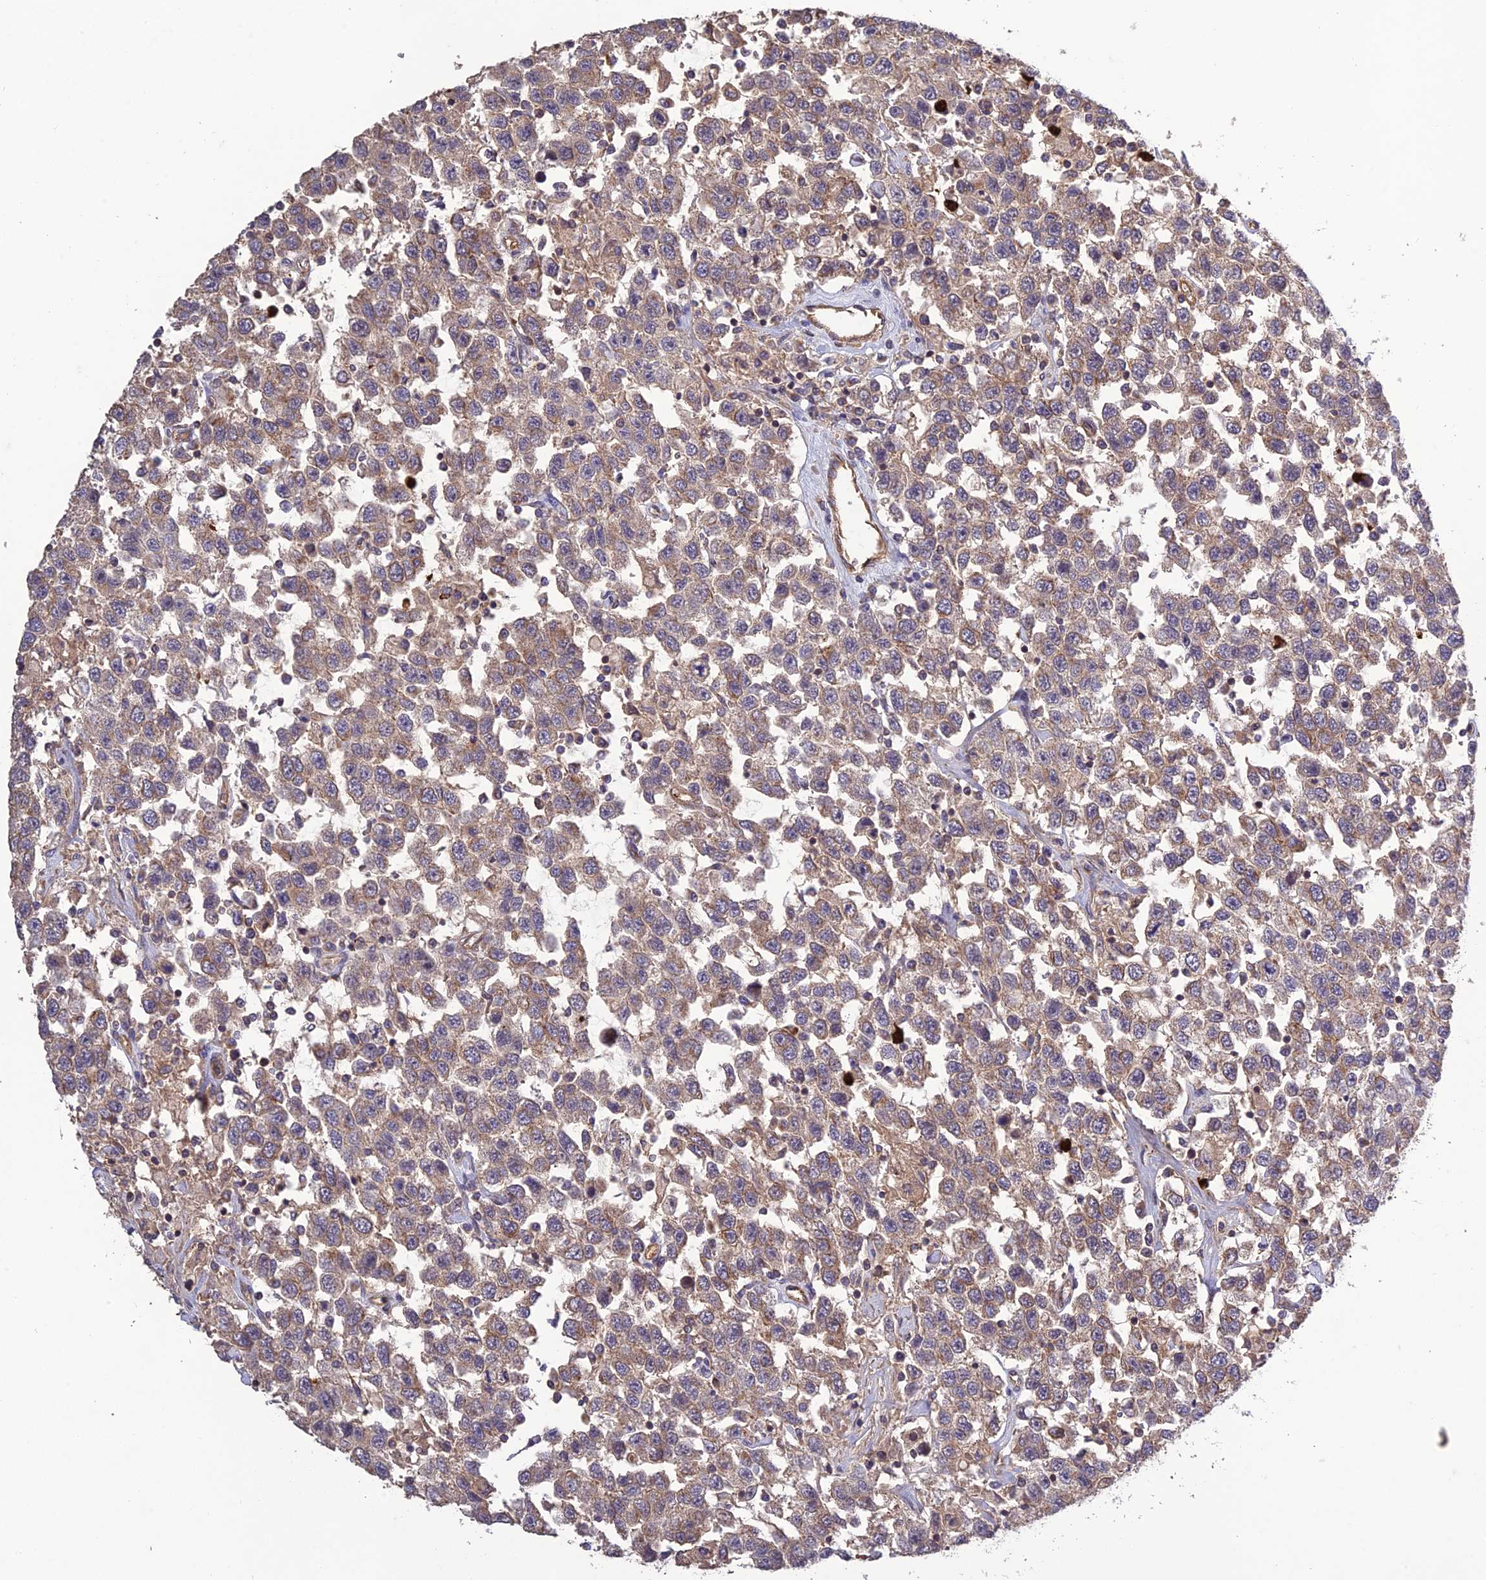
{"staining": {"intensity": "weak", "quantity": ">75%", "location": "cytoplasmic/membranous"}, "tissue": "testis cancer", "cell_type": "Tumor cells", "image_type": "cancer", "snomed": [{"axis": "morphology", "description": "Seminoma, NOS"}, {"axis": "topography", "description": "Testis"}], "caption": "DAB immunohistochemical staining of human testis cancer (seminoma) demonstrates weak cytoplasmic/membranous protein positivity in about >75% of tumor cells.", "gene": "TMEM131L", "patient": {"sex": "male", "age": 41}}